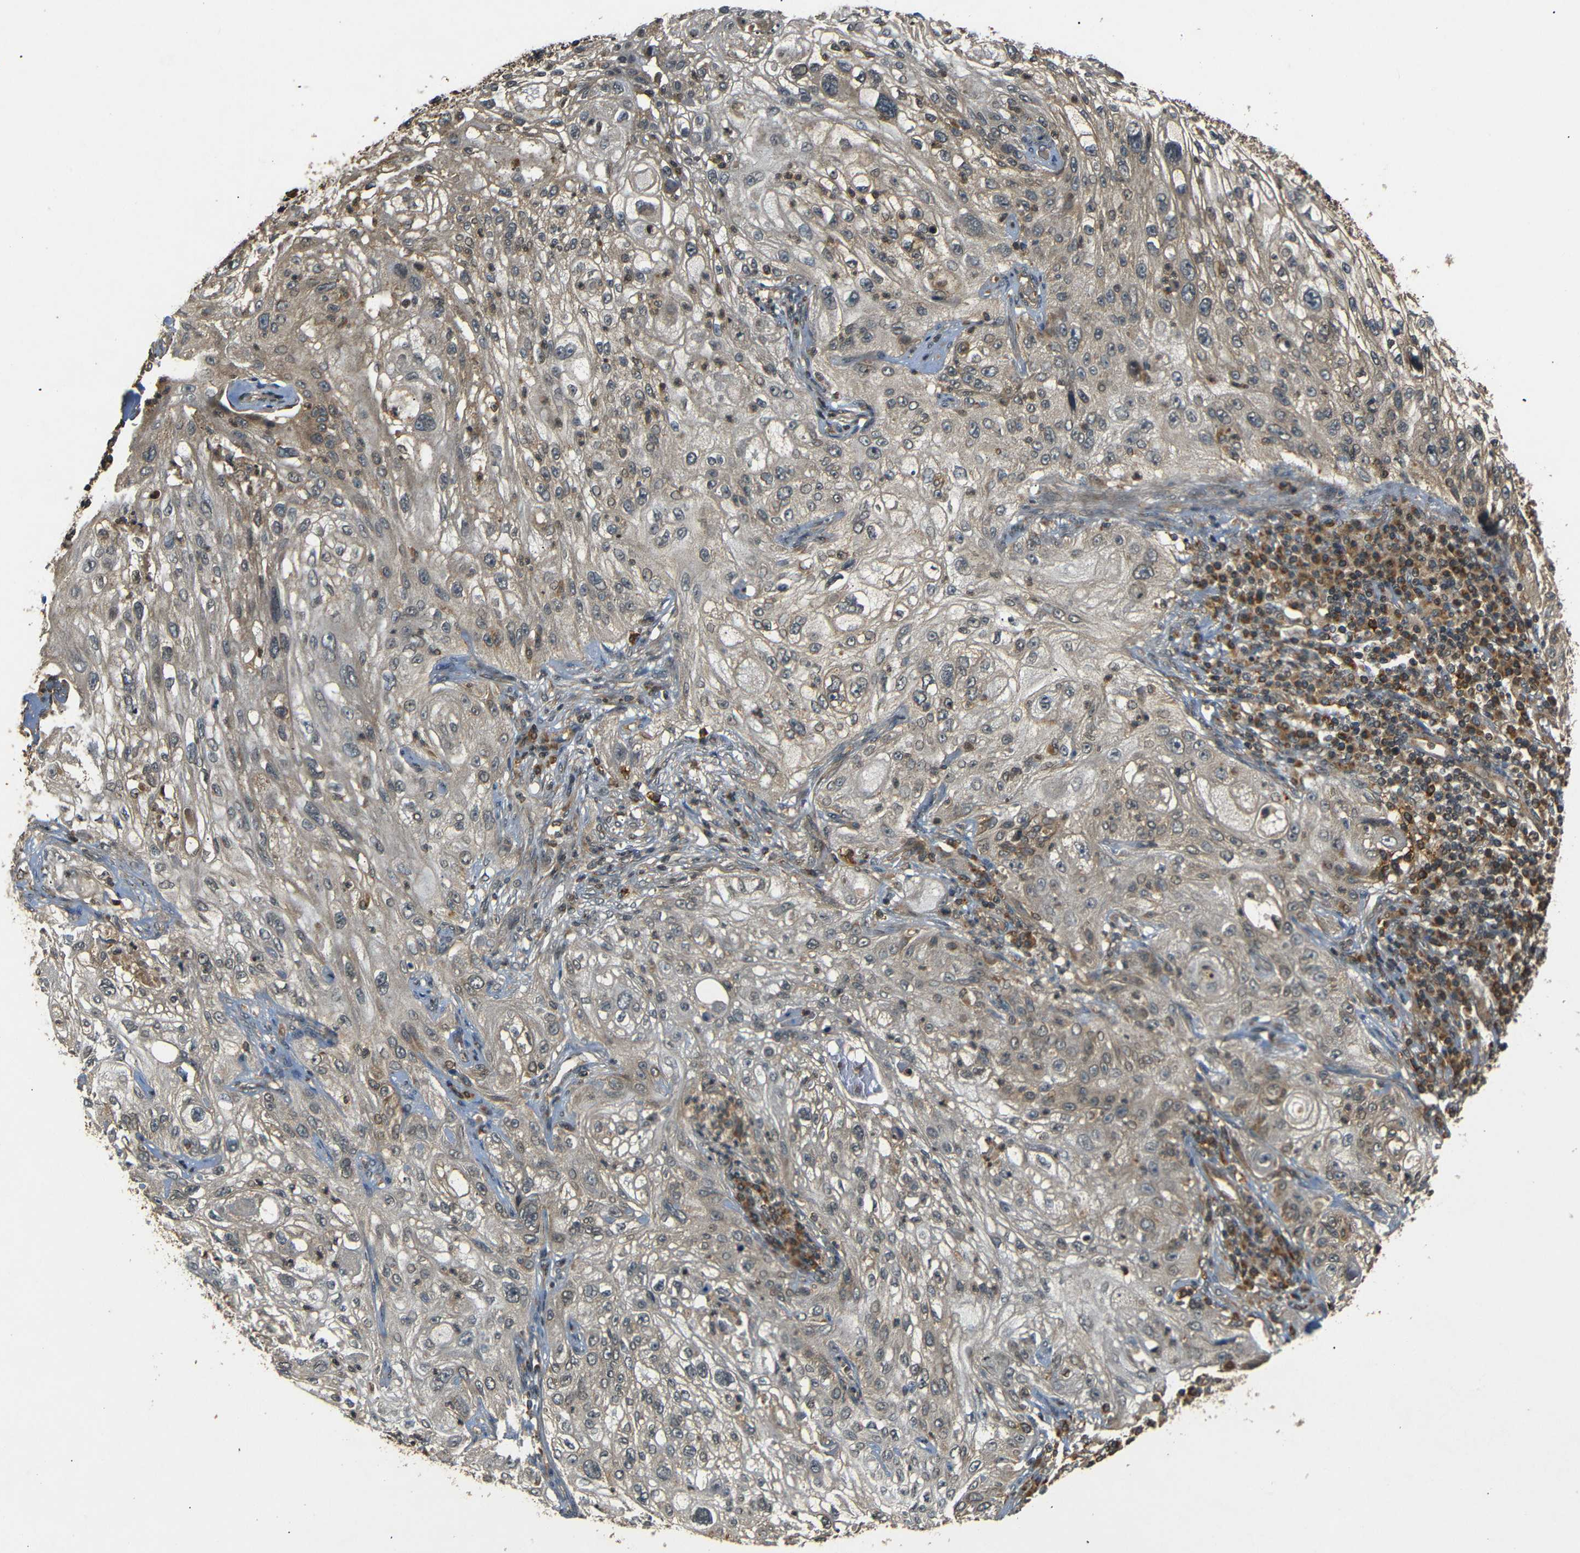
{"staining": {"intensity": "moderate", "quantity": ">75%", "location": "cytoplasmic/membranous"}, "tissue": "lung cancer", "cell_type": "Tumor cells", "image_type": "cancer", "snomed": [{"axis": "morphology", "description": "Inflammation, NOS"}, {"axis": "morphology", "description": "Squamous cell carcinoma, NOS"}, {"axis": "topography", "description": "Lymph node"}, {"axis": "topography", "description": "Soft tissue"}, {"axis": "topography", "description": "Lung"}], "caption": "Immunohistochemistry (IHC) of squamous cell carcinoma (lung) shows medium levels of moderate cytoplasmic/membranous positivity in about >75% of tumor cells.", "gene": "TANK", "patient": {"sex": "male", "age": 66}}